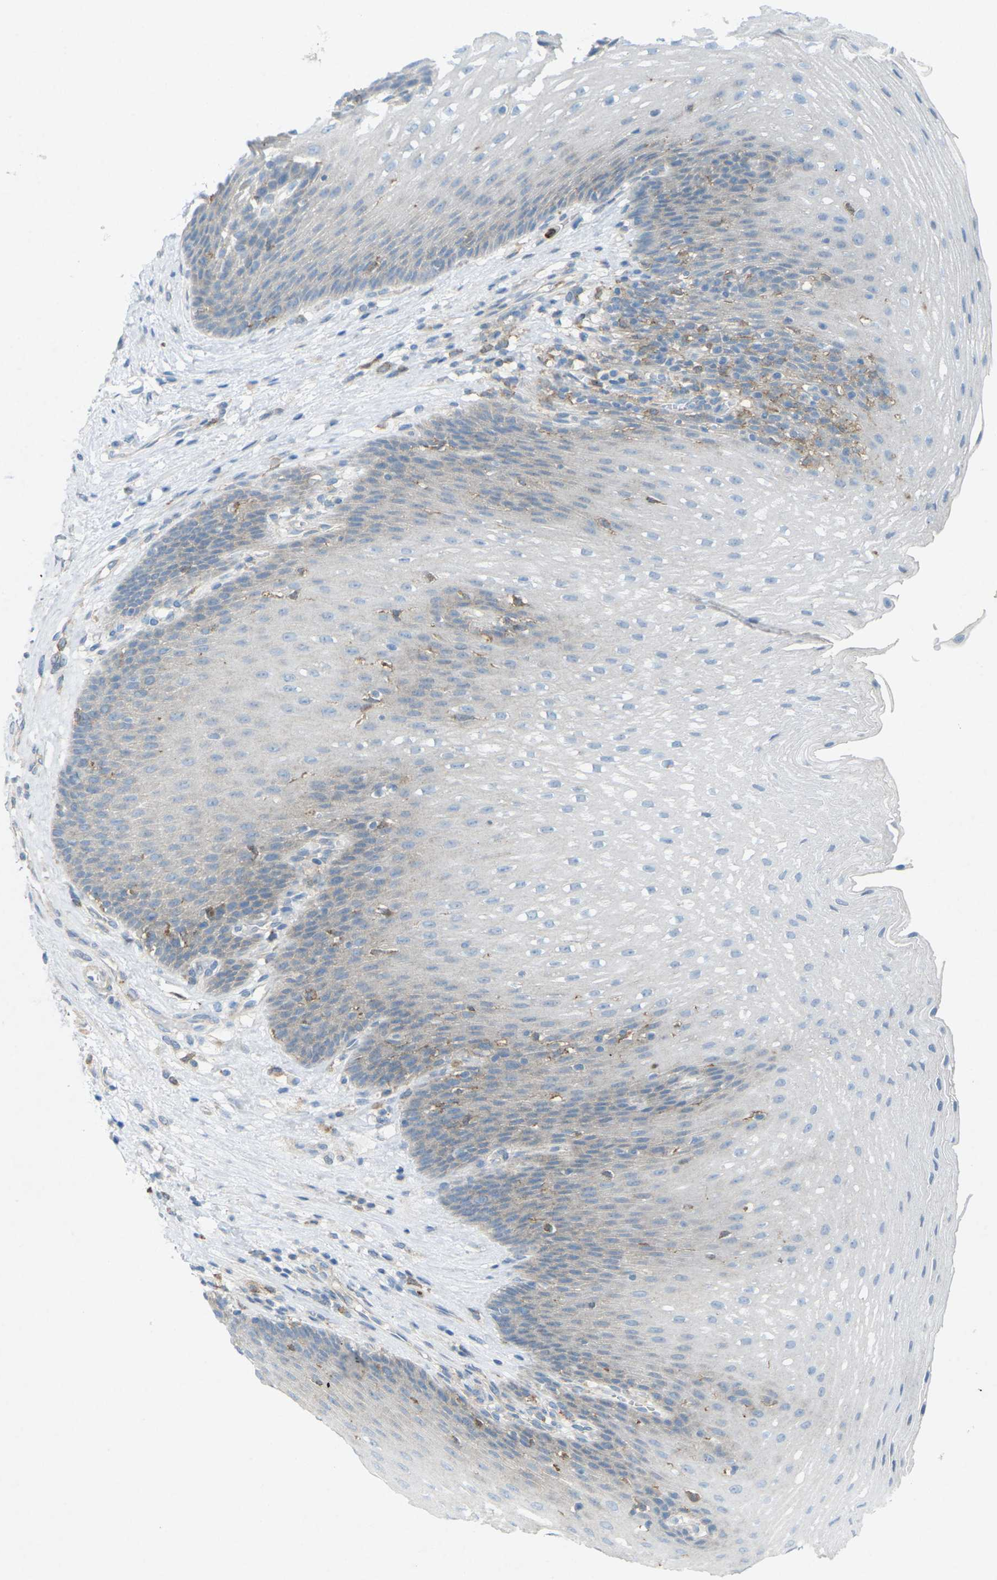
{"staining": {"intensity": "negative", "quantity": "none", "location": "none"}, "tissue": "esophagus", "cell_type": "Squamous epithelial cells", "image_type": "normal", "snomed": [{"axis": "morphology", "description": "Normal tissue, NOS"}, {"axis": "topography", "description": "Esophagus"}], "caption": "Protein analysis of unremarkable esophagus exhibits no significant positivity in squamous epithelial cells. (Stains: DAB (3,3'-diaminobenzidine) IHC with hematoxylin counter stain, Microscopy: brightfield microscopy at high magnification).", "gene": "STK11", "patient": {"sex": "male", "age": 48}}